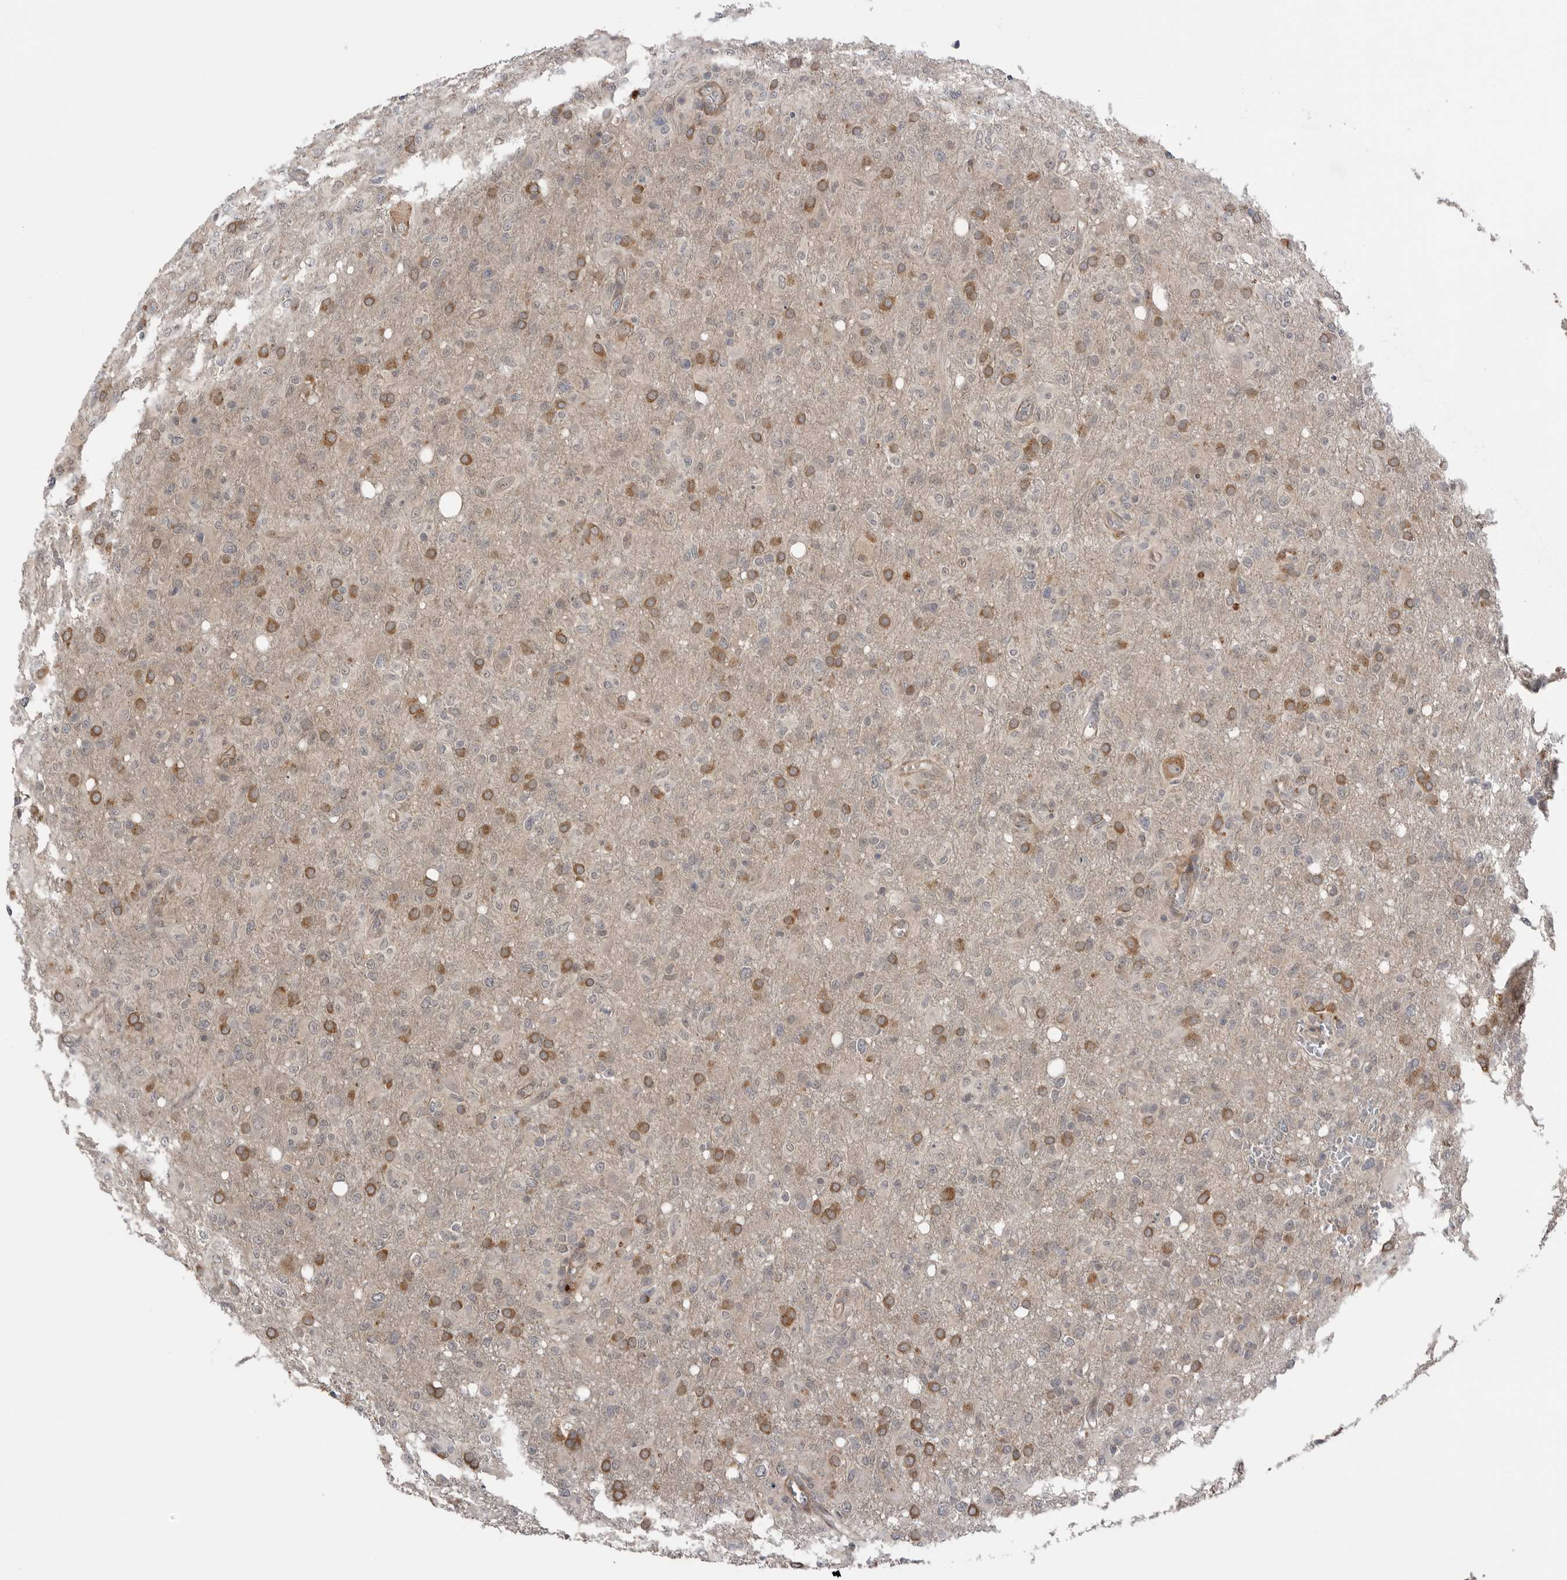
{"staining": {"intensity": "moderate", "quantity": "<25%", "location": "cytoplasmic/membranous"}, "tissue": "glioma", "cell_type": "Tumor cells", "image_type": "cancer", "snomed": [{"axis": "morphology", "description": "Glioma, malignant, High grade"}, {"axis": "topography", "description": "Brain"}], "caption": "A high-resolution photomicrograph shows immunohistochemistry (IHC) staining of glioma, which displays moderate cytoplasmic/membranous staining in about <25% of tumor cells. Using DAB (brown) and hematoxylin (blue) stains, captured at high magnification using brightfield microscopy.", "gene": "PEAK1", "patient": {"sex": "female", "age": 57}}